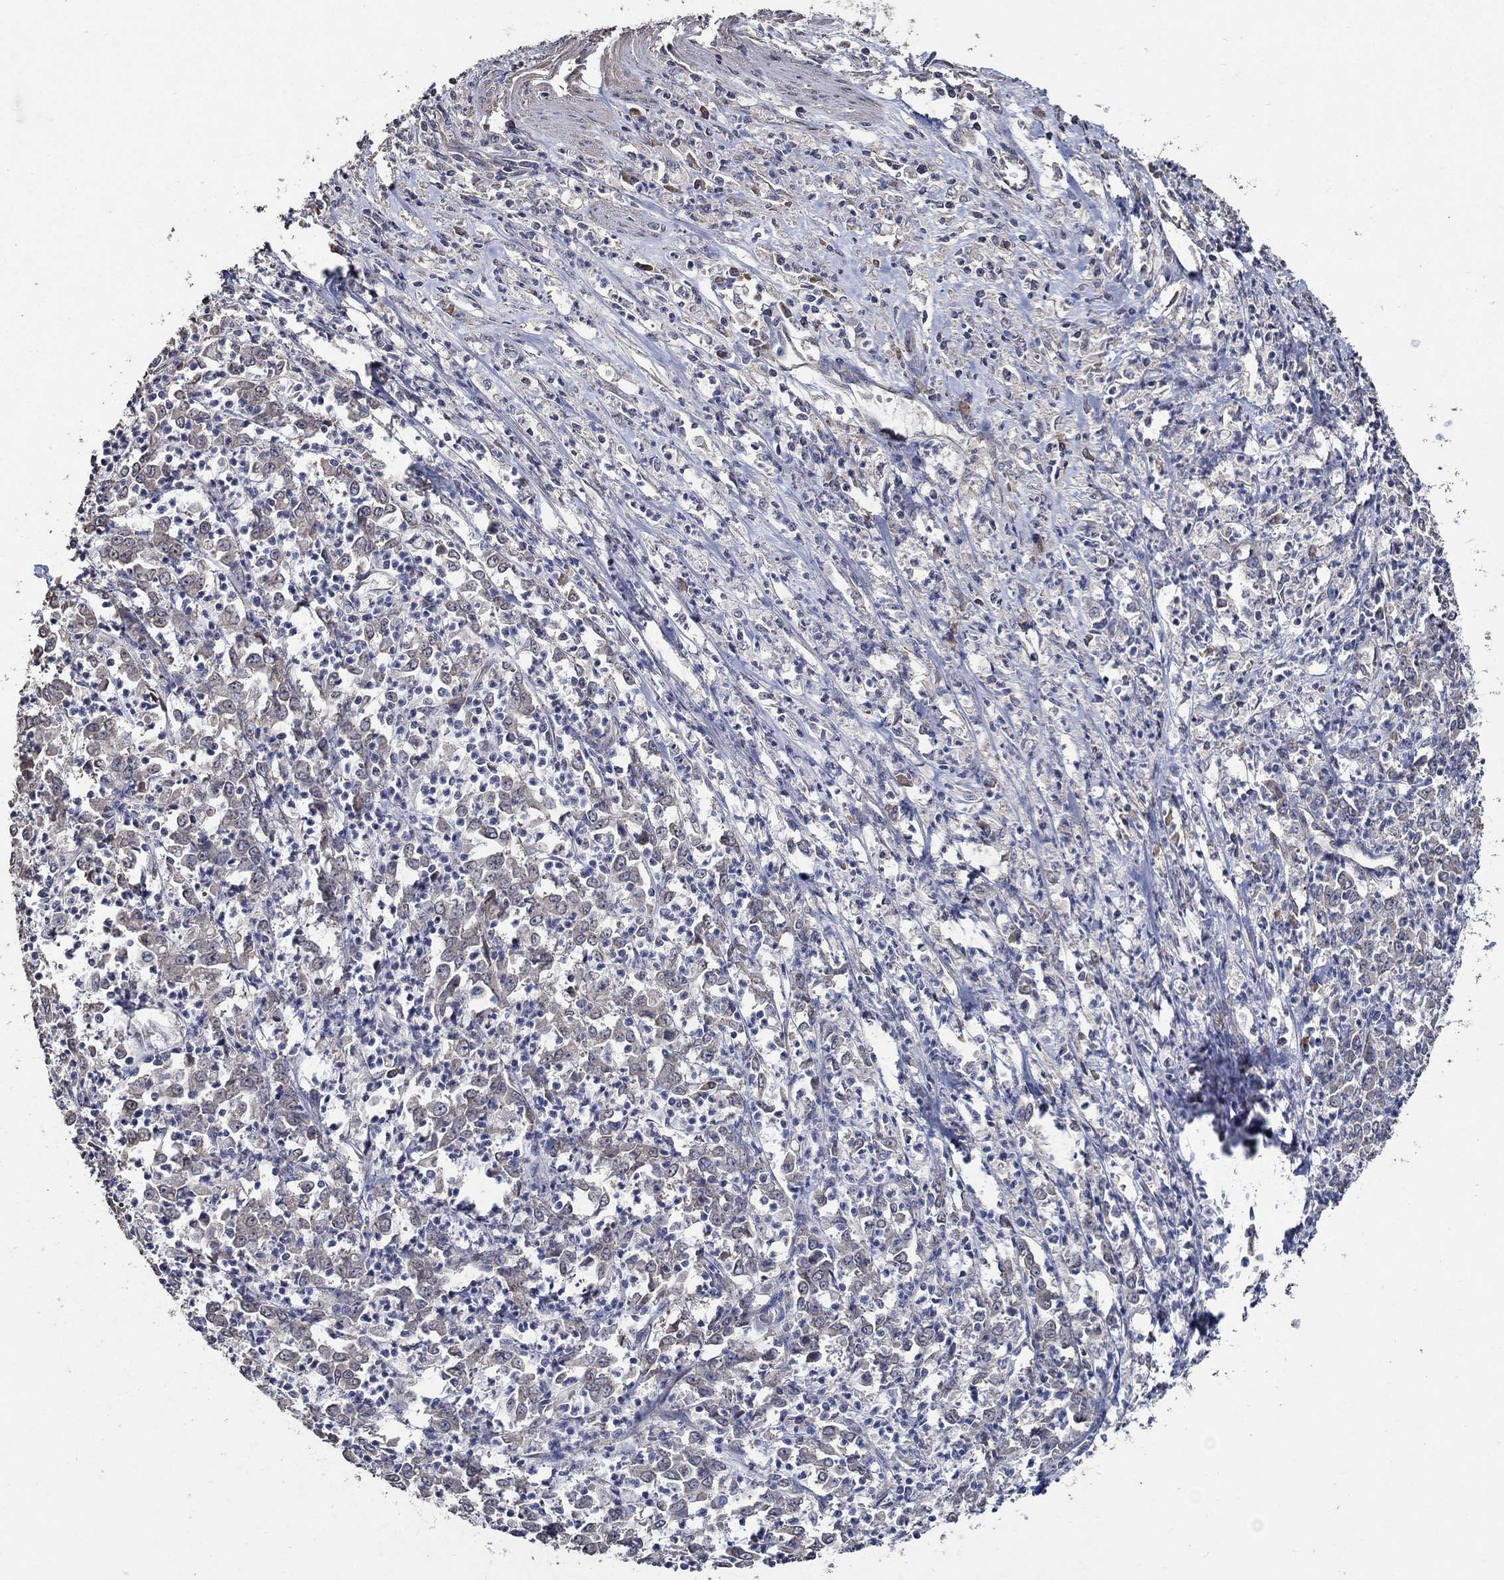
{"staining": {"intensity": "weak", "quantity": "<25%", "location": "cytoplasmic/membranous"}, "tissue": "stomach cancer", "cell_type": "Tumor cells", "image_type": "cancer", "snomed": [{"axis": "morphology", "description": "Adenocarcinoma, NOS"}, {"axis": "topography", "description": "Stomach, lower"}], "caption": "The image shows no staining of tumor cells in stomach adenocarcinoma.", "gene": "HAP1", "patient": {"sex": "female", "age": 71}}